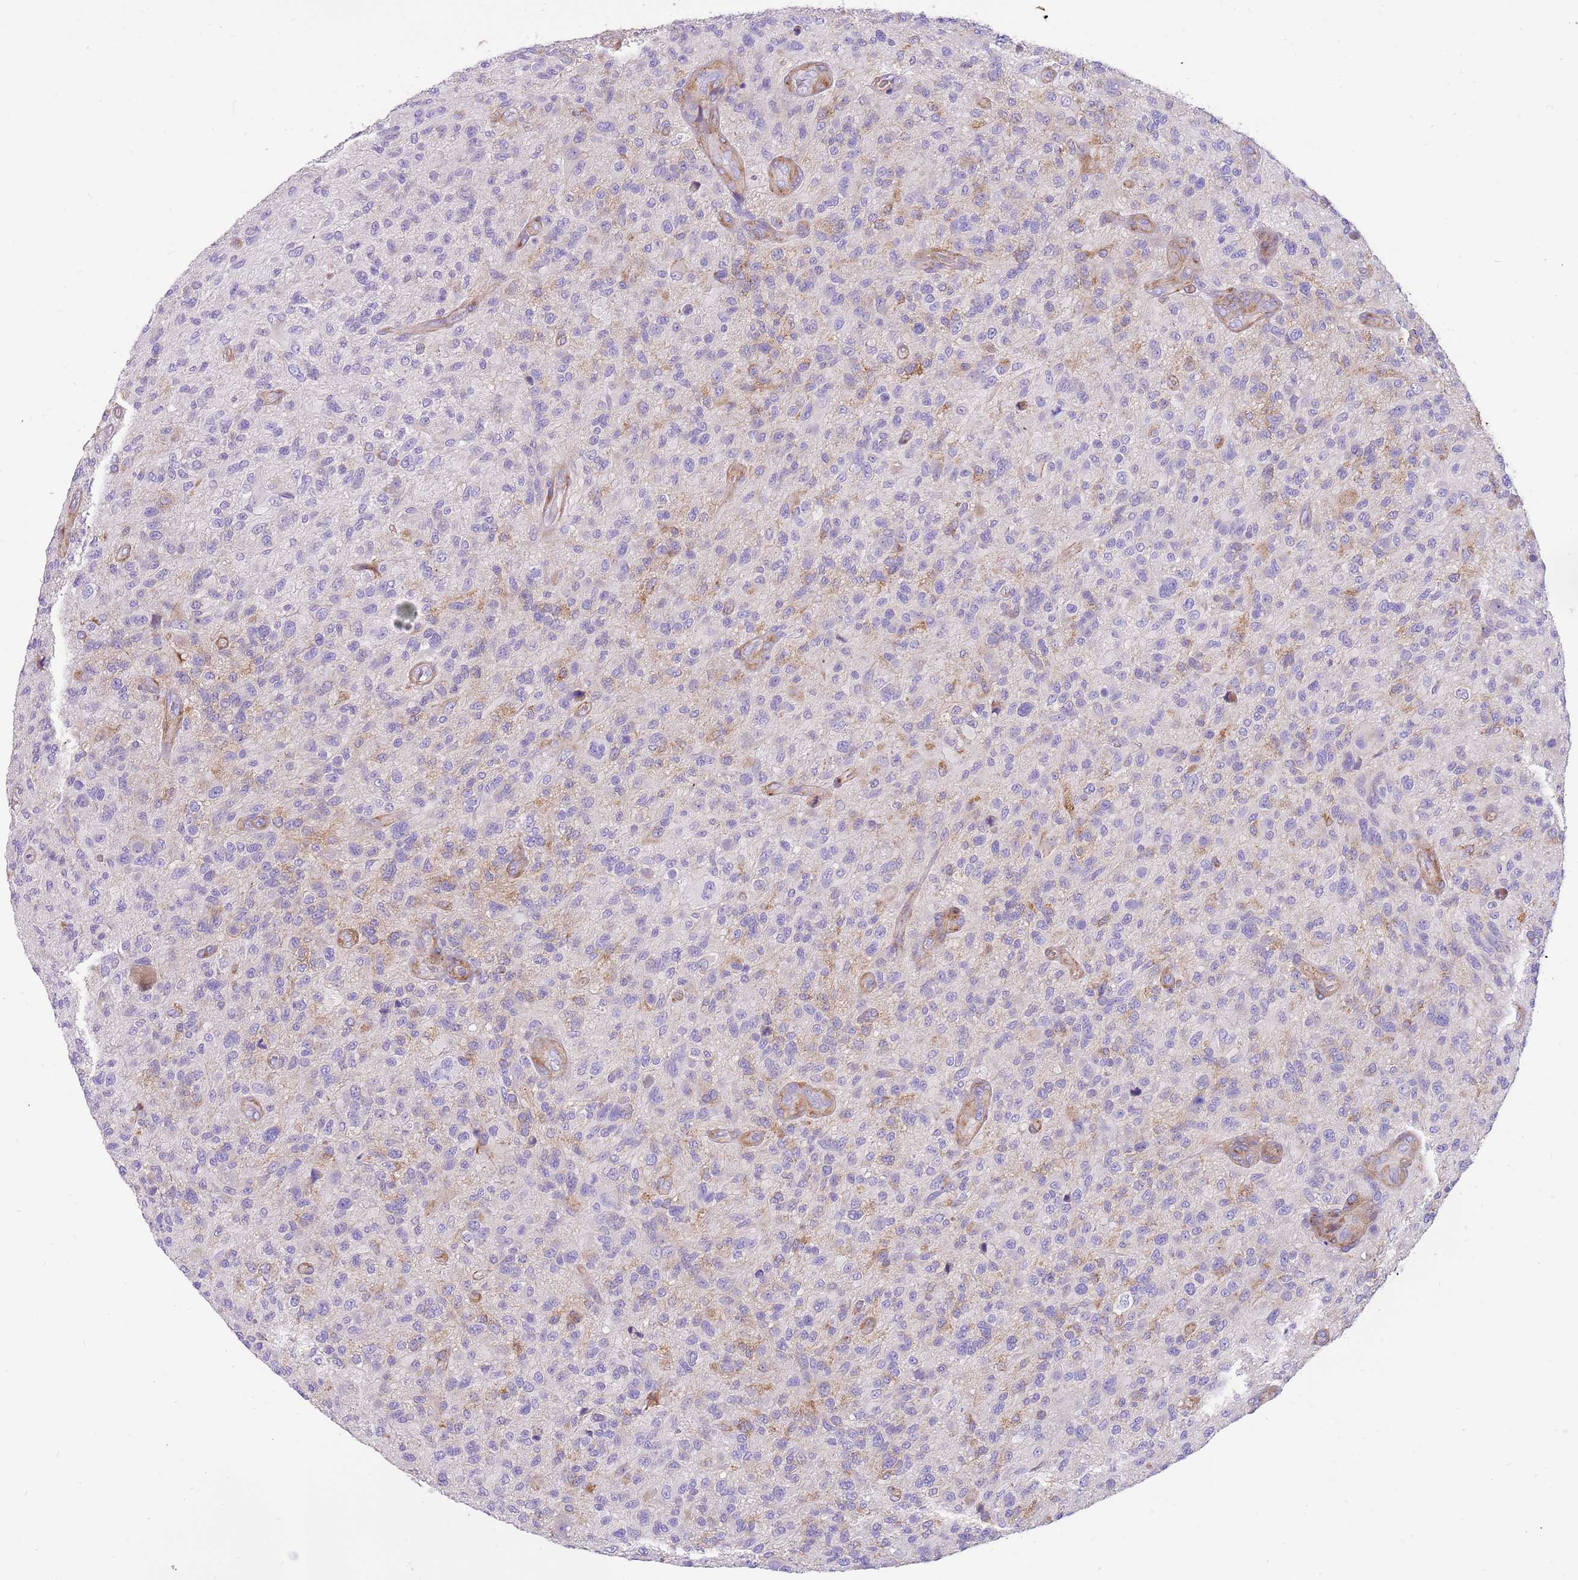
{"staining": {"intensity": "negative", "quantity": "none", "location": "none"}, "tissue": "glioma", "cell_type": "Tumor cells", "image_type": "cancer", "snomed": [{"axis": "morphology", "description": "Glioma, malignant, High grade"}, {"axis": "topography", "description": "Brain"}], "caption": "Immunohistochemistry (IHC) histopathology image of neoplastic tissue: malignant glioma (high-grade) stained with DAB (3,3'-diaminobenzidine) exhibits no significant protein staining in tumor cells.", "gene": "SERINC3", "patient": {"sex": "male", "age": 47}}